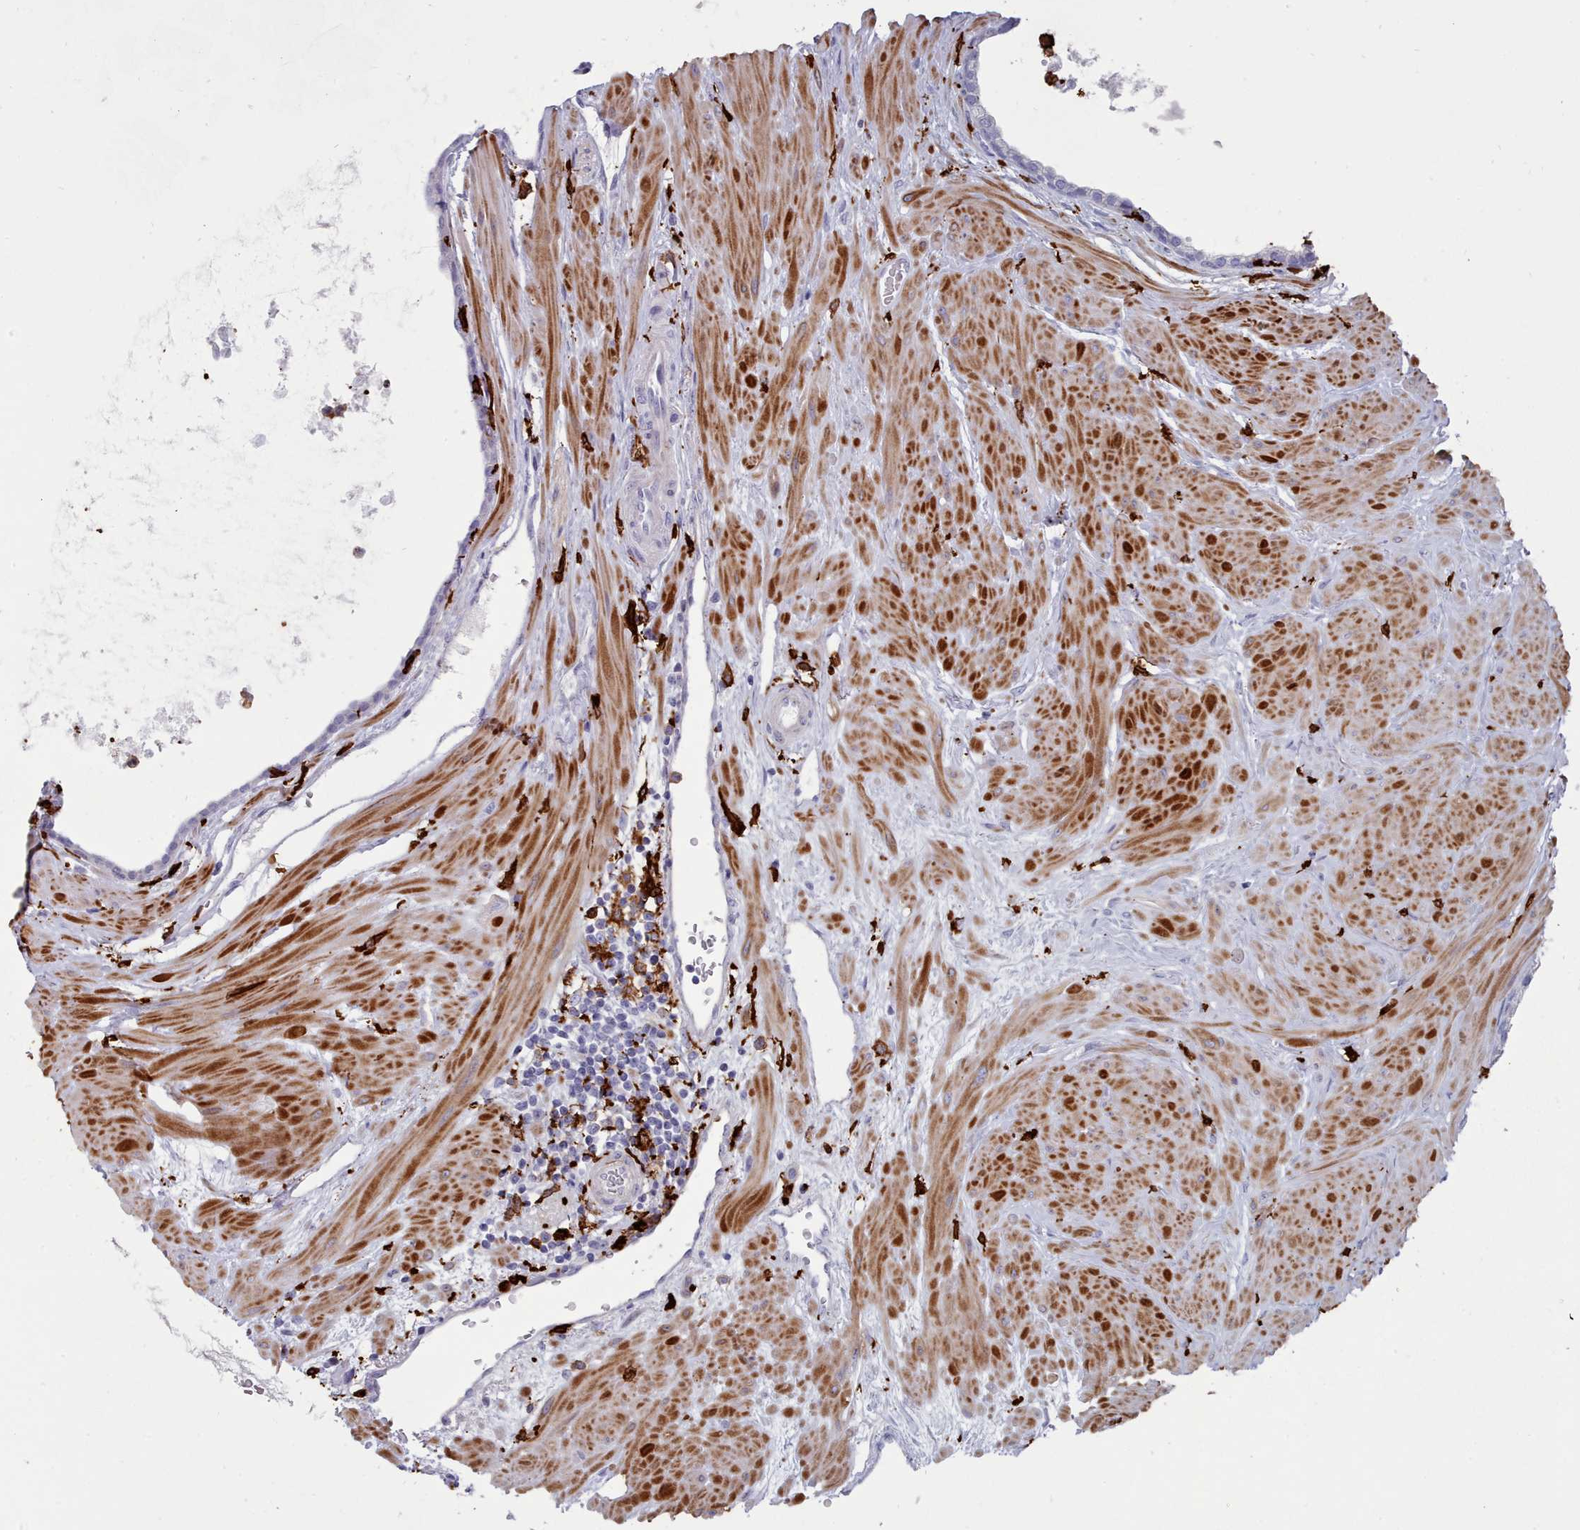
{"staining": {"intensity": "negative", "quantity": "none", "location": "none"}, "tissue": "prostate", "cell_type": "Glandular cells", "image_type": "normal", "snomed": [{"axis": "morphology", "description": "Normal tissue, NOS"}, {"axis": "topography", "description": "Prostate"}], "caption": "Glandular cells are negative for brown protein staining in unremarkable prostate. Nuclei are stained in blue.", "gene": "AIF1", "patient": {"sex": "male", "age": 48}}